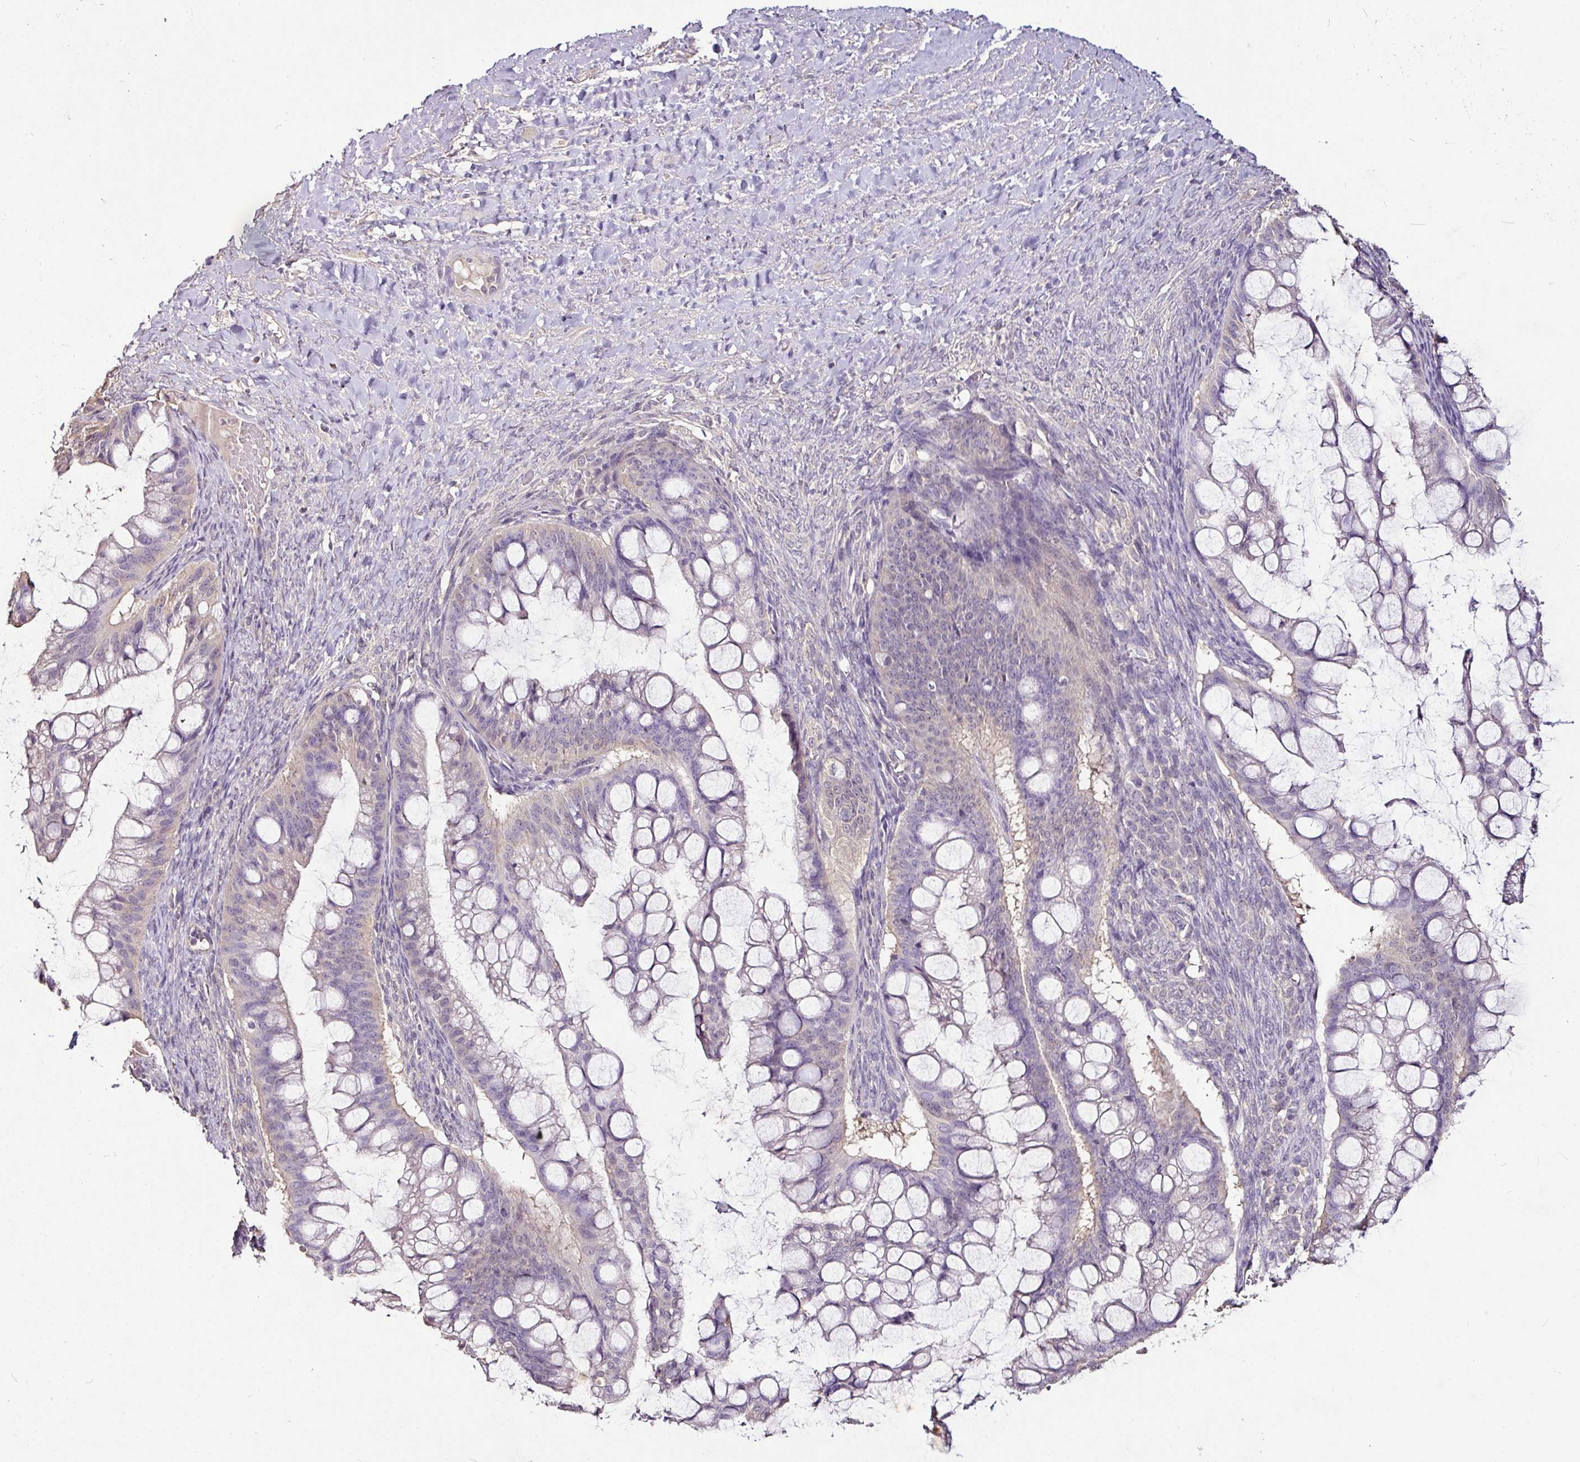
{"staining": {"intensity": "negative", "quantity": "none", "location": "none"}, "tissue": "ovarian cancer", "cell_type": "Tumor cells", "image_type": "cancer", "snomed": [{"axis": "morphology", "description": "Cystadenocarcinoma, mucinous, NOS"}, {"axis": "topography", "description": "Ovary"}], "caption": "DAB (3,3'-diaminobenzidine) immunohistochemical staining of human ovarian mucinous cystadenocarcinoma reveals no significant positivity in tumor cells.", "gene": "RPL38", "patient": {"sex": "female", "age": 73}}